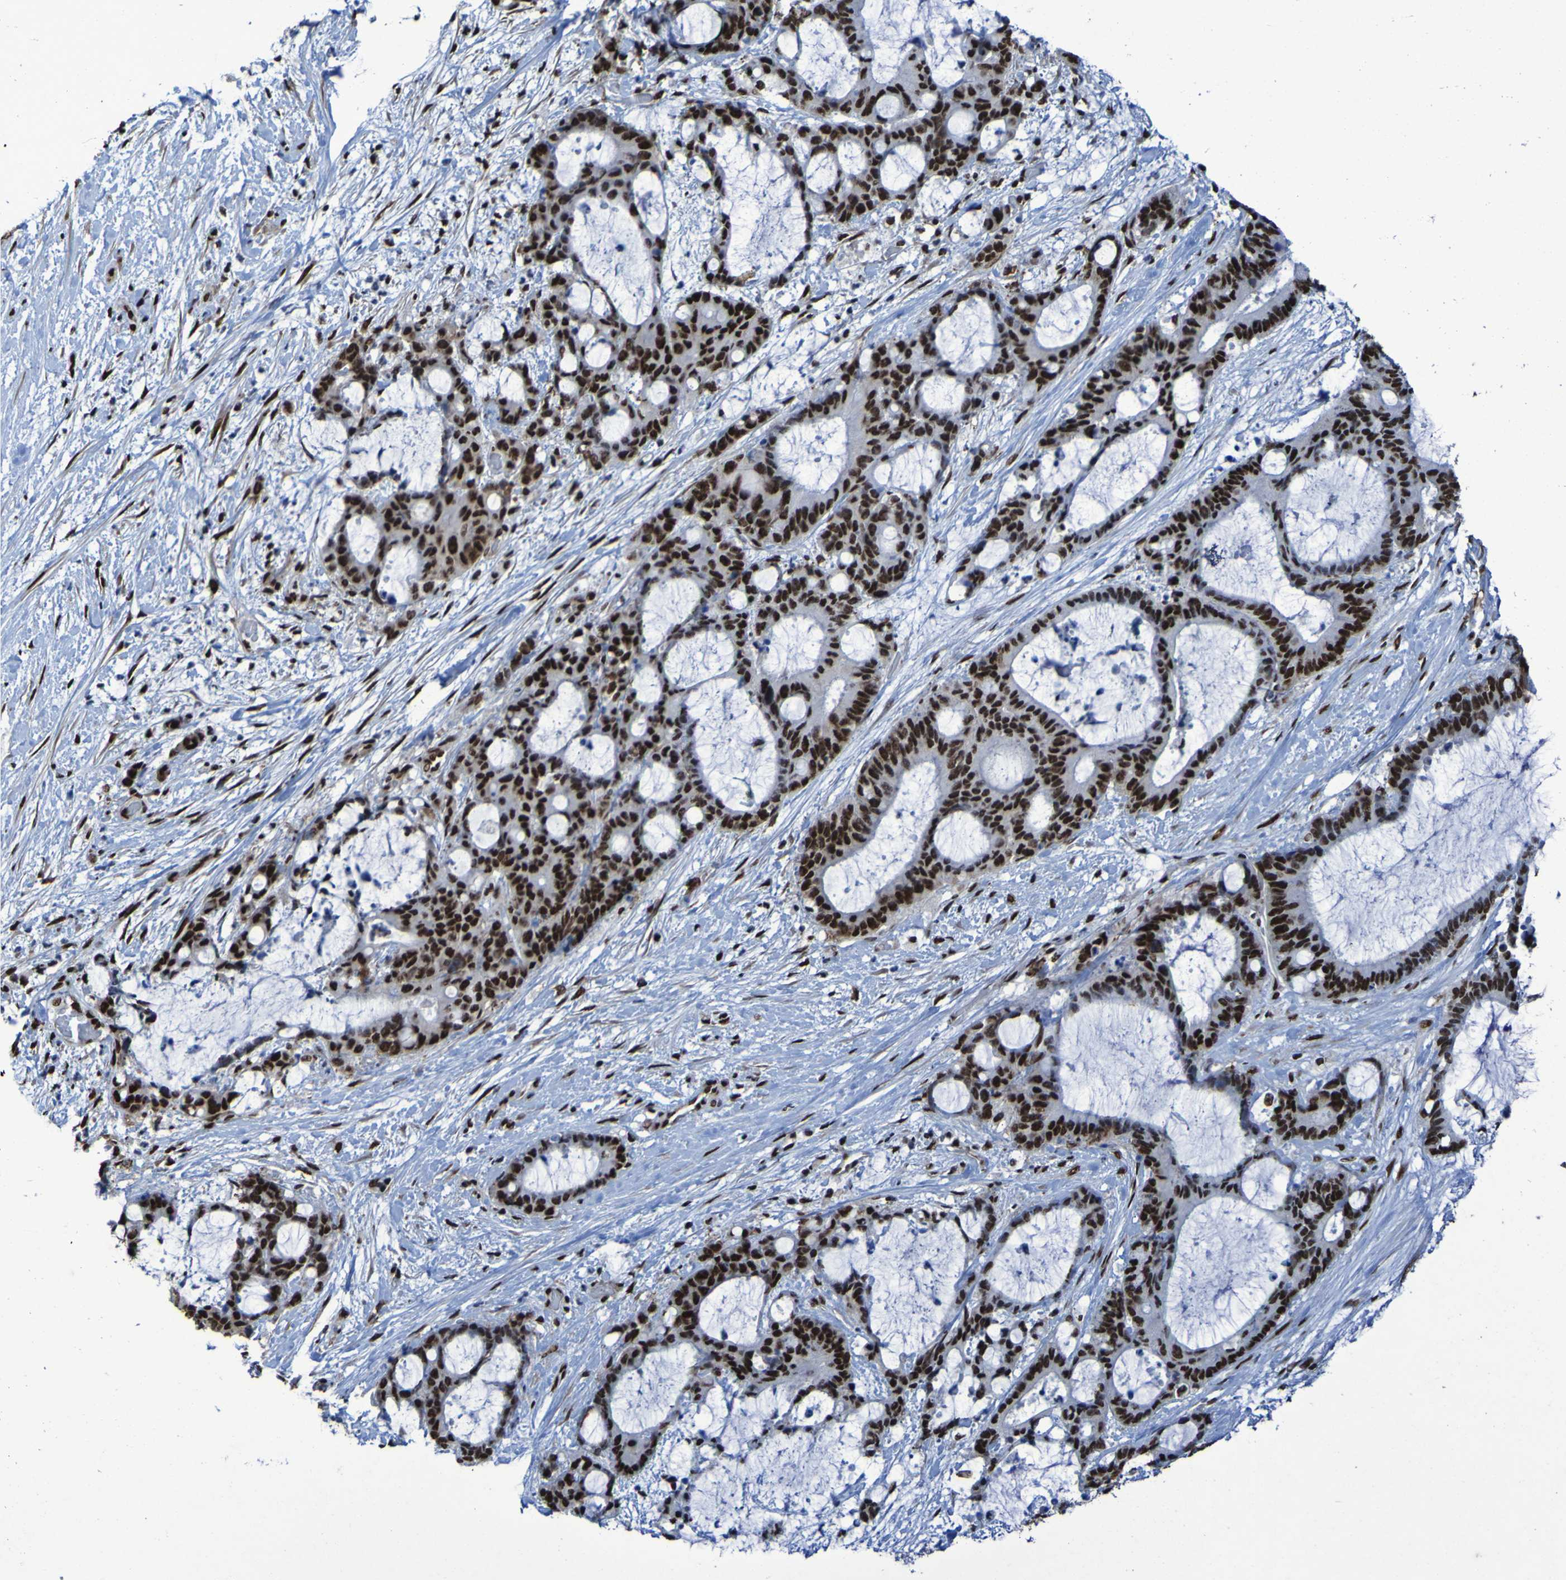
{"staining": {"intensity": "strong", "quantity": ">75%", "location": "nuclear"}, "tissue": "liver cancer", "cell_type": "Tumor cells", "image_type": "cancer", "snomed": [{"axis": "morphology", "description": "Cholangiocarcinoma"}, {"axis": "topography", "description": "Liver"}], "caption": "Immunohistochemical staining of liver cancer displays strong nuclear protein staining in approximately >75% of tumor cells. (DAB (3,3'-diaminobenzidine) = brown stain, brightfield microscopy at high magnification).", "gene": "HNRNPR", "patient": {"sex": "female", "age": 73}}